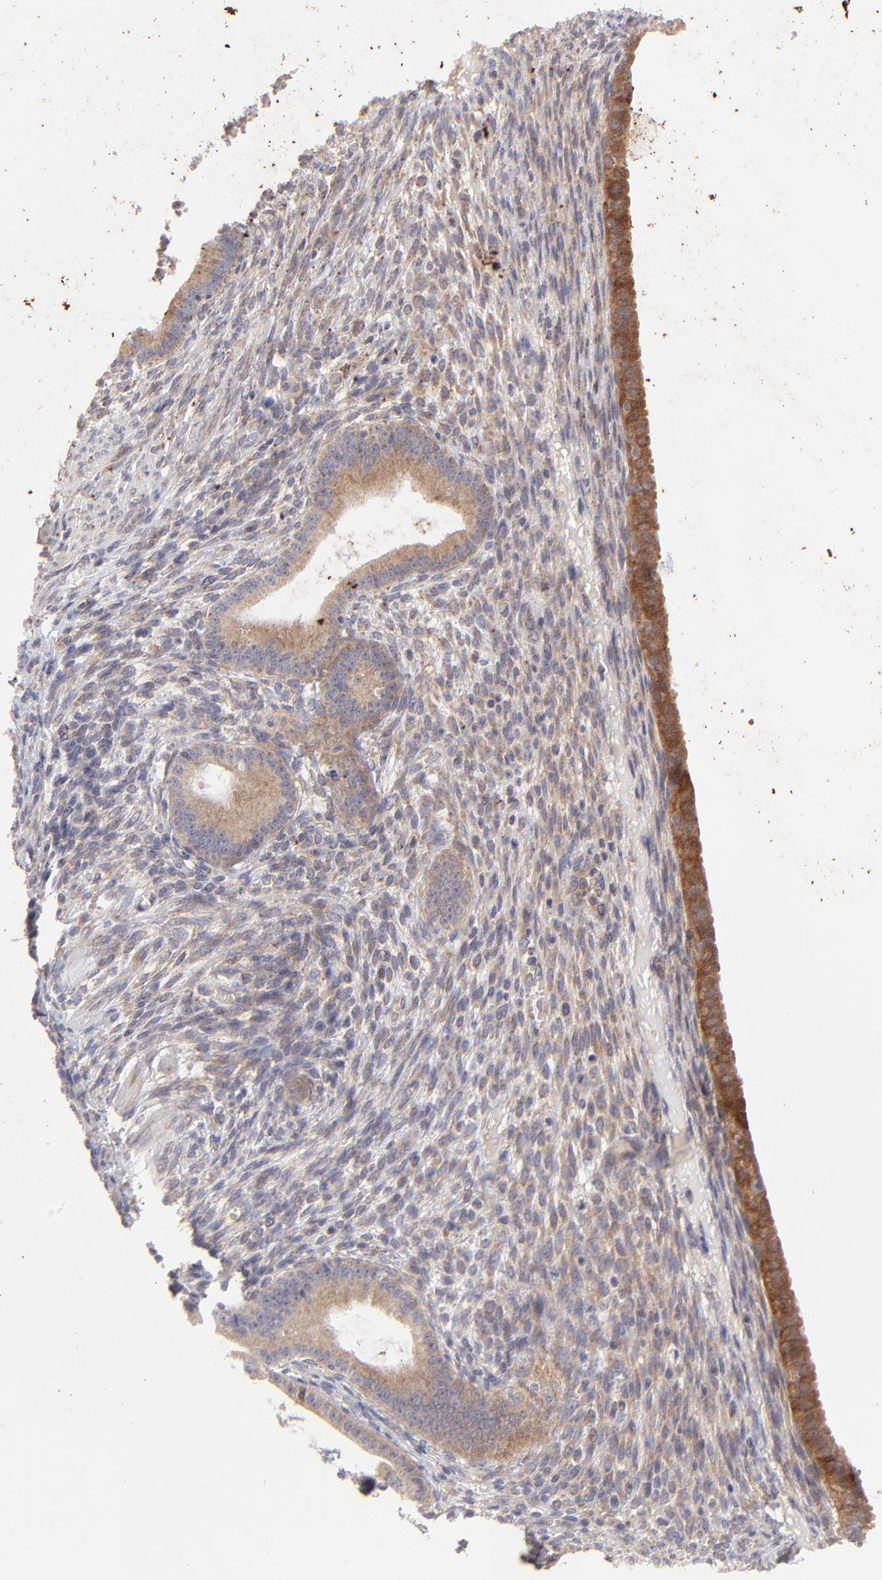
{"staining": {"intensity": "weak", "quantity": ">75%", "location": "cytoplasmic/membranous"}, "tissue": "endometrium", "cell_type": "Cells in endometrial stroma", "image_type": "normal", "snomed": [{"axis": "morphology", "description": "Normal tissue, NOS"}, {"axis": "topography", "description": "Endometrium"}], "caption": "IHC staining of benign endometrium, which shows low levels of weak cytoplasmic/membranous expression in approximately >75% of cells in endometrial stroma indicating weak cytoplasmic/membranous protein positivity. The staining was performed using DAB (3,3'-diaminobenzidine) (brown) for protein detection and nuclei were counterstained in hematoxylin (blue).", "gene": "TNRC6B", "patient": {"sex": "female", "age": 72}}